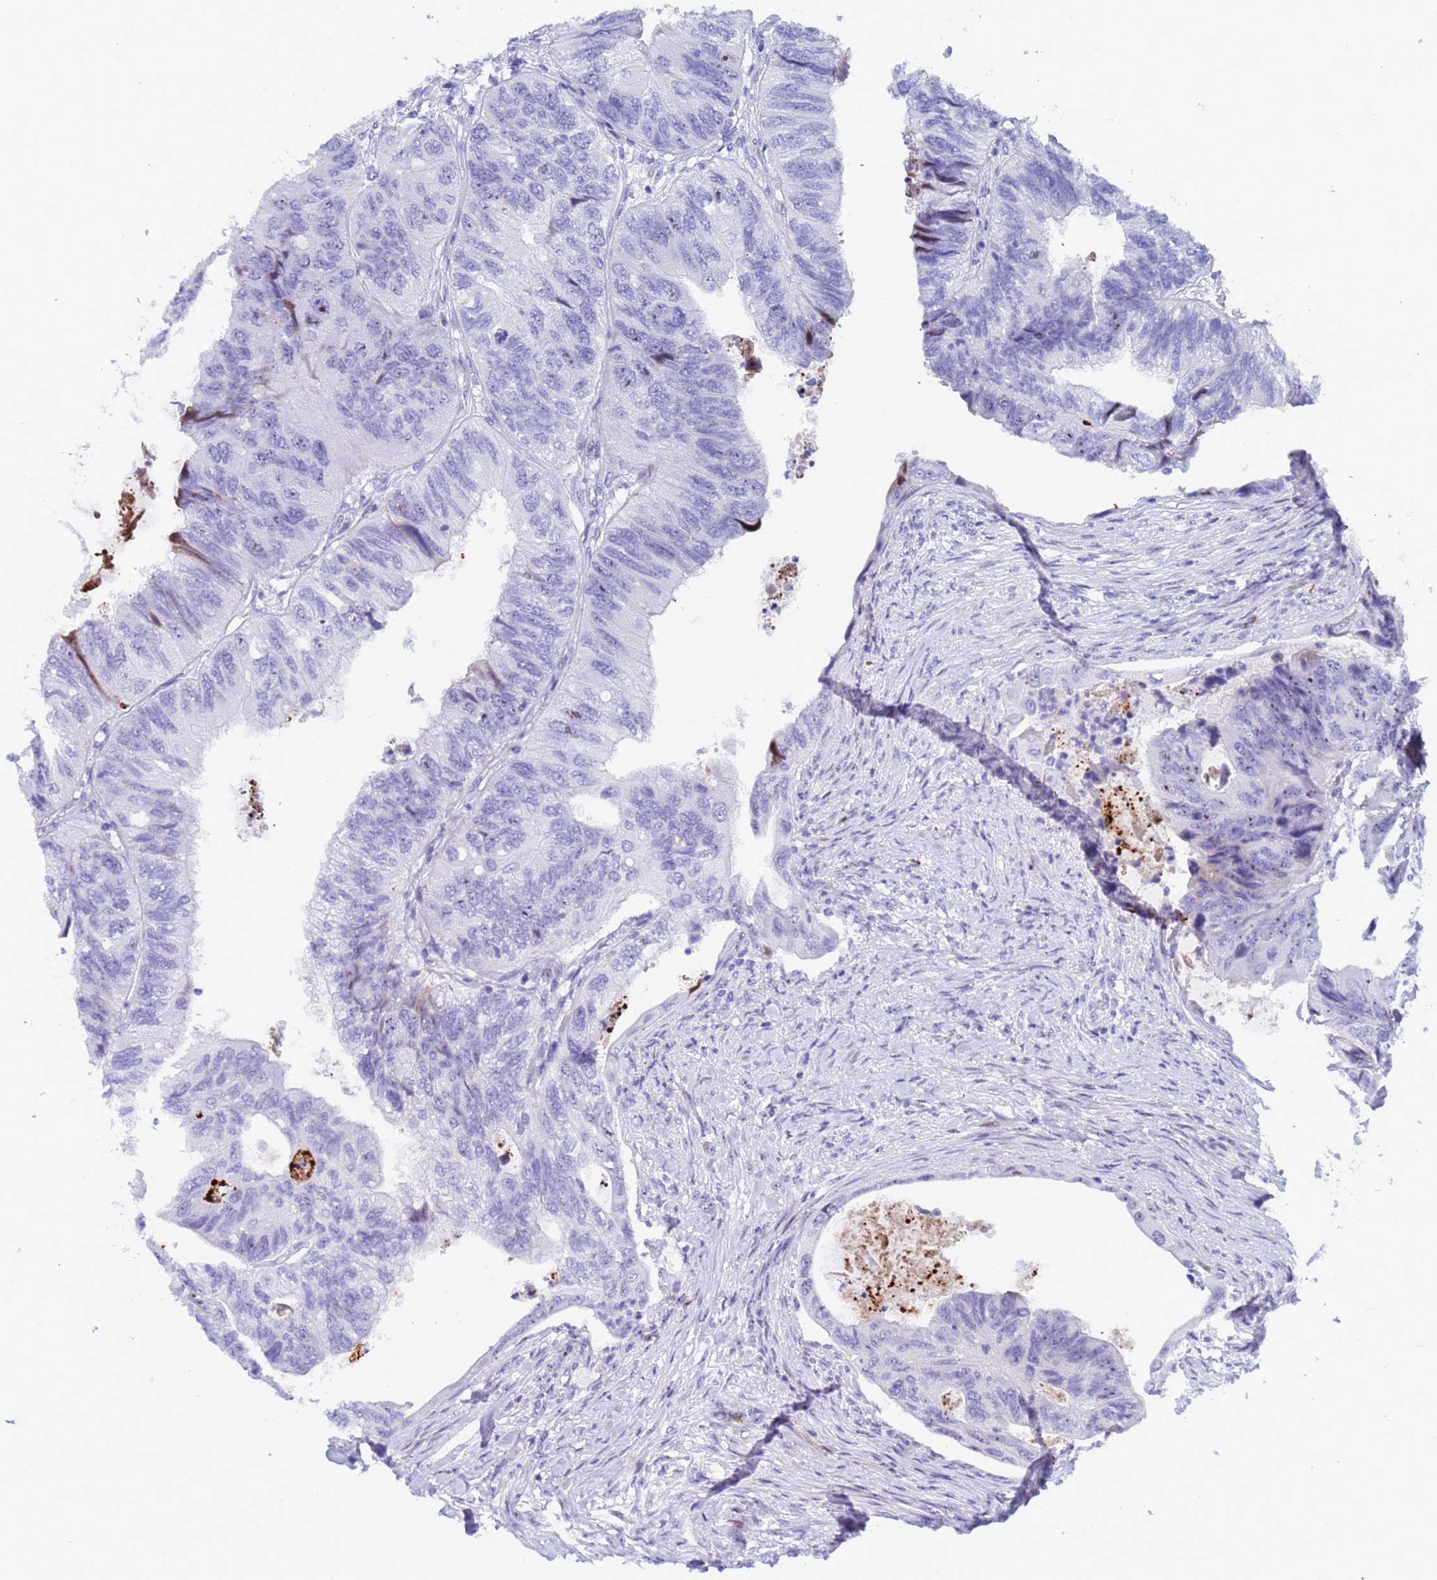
{"staining": {"intensity": "negative", "quantity": "none", "location": "none"}, "tissue": "colorectal cancer", "cell_type": "Tumor cells", "image_type": "cancer", "snomed": [{"axis": "morphology", "description": "Adenocarcinoma, NOS"}, {"axis": "topography", "description": "Rectum"}], "caption": "Photomicrograph shows no protein expression in tumor cells of colorectal cancer tissue.", "gene": "POP5", "patient": {"sex": "male", "age": 63}}